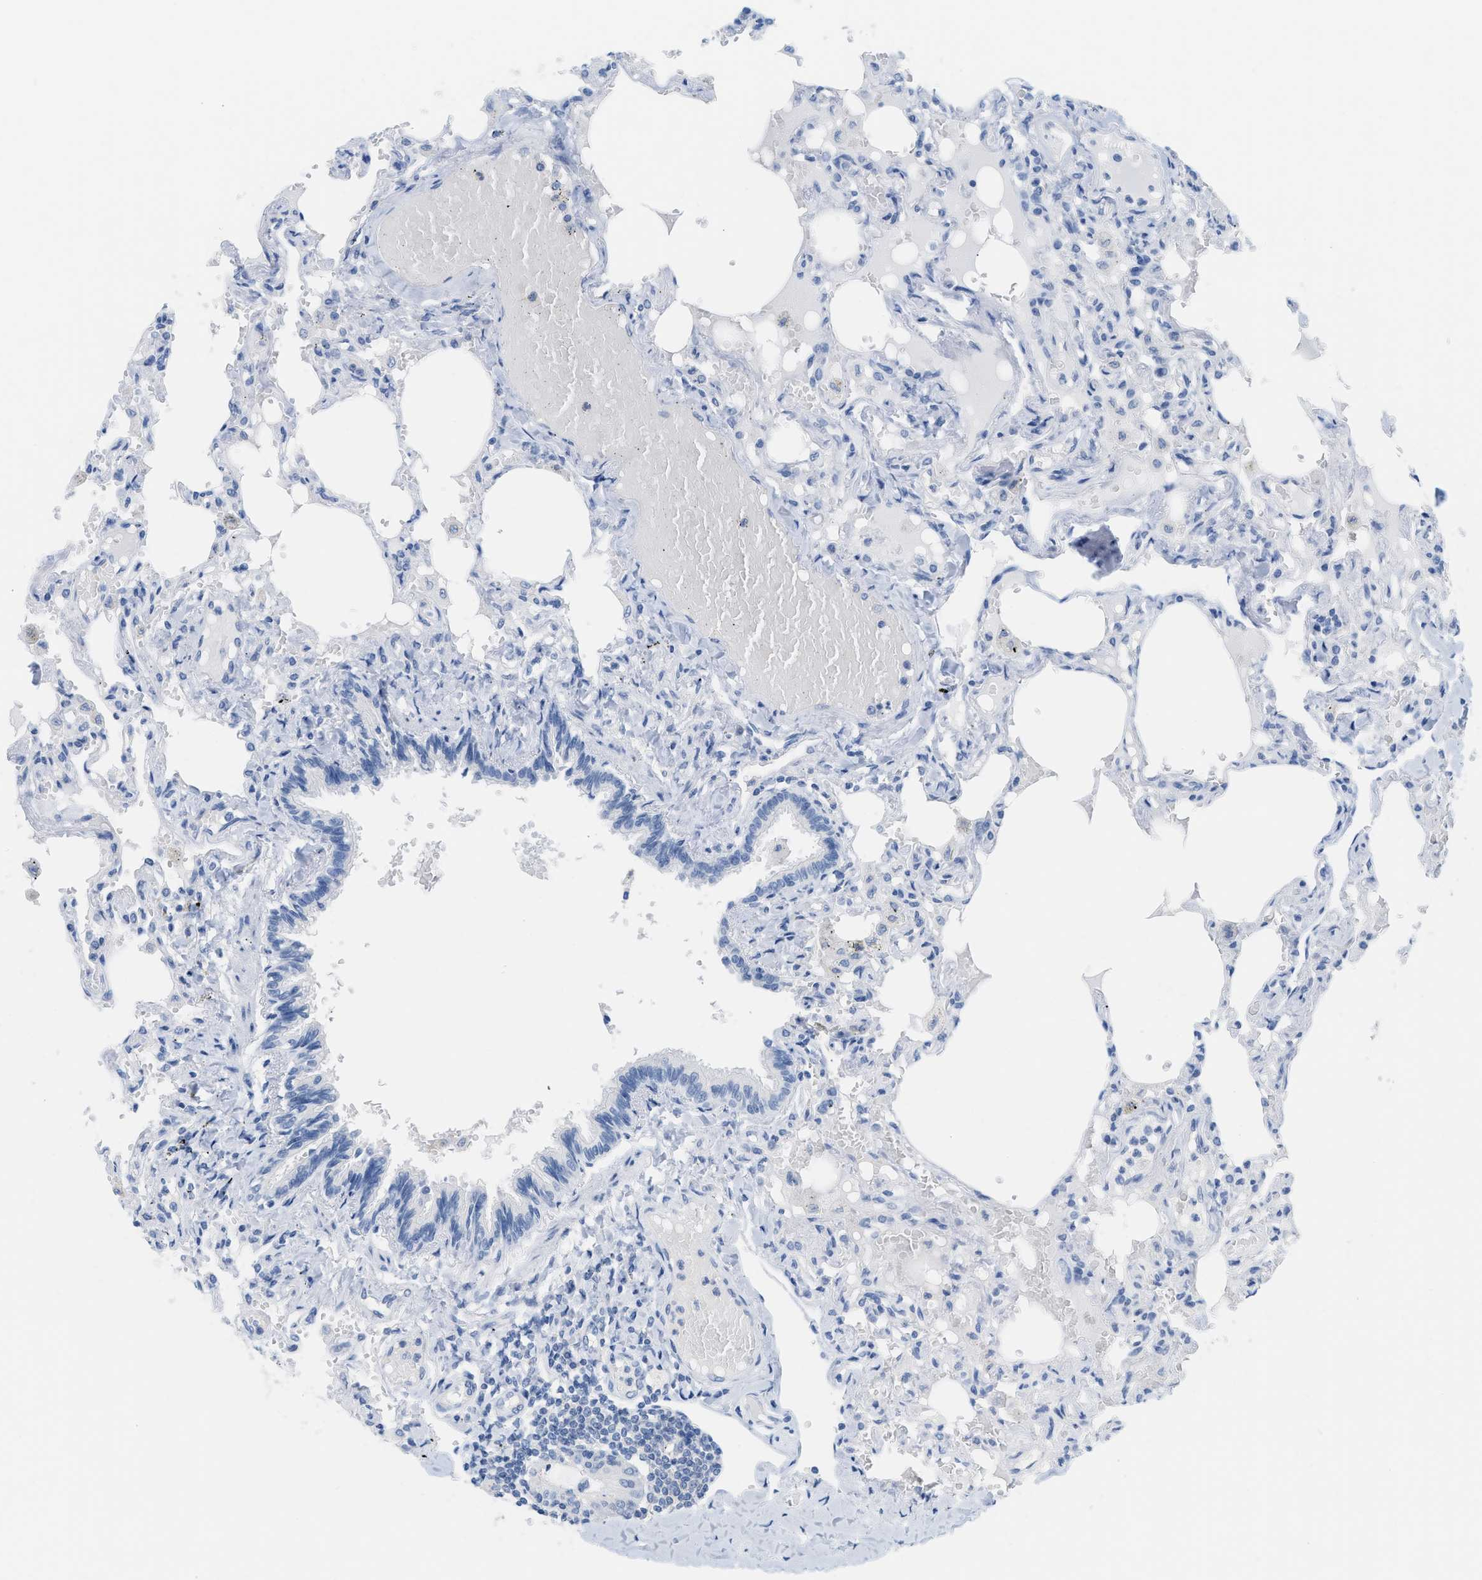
{"staining": {"intensity": "negative", "quantity": "none", "location": "none"}, "tissue": "lung", "cell_type": "Alveolar cells", "image_type": "normal", "snomed": [{"axis": "morphology", "description": "Normal tissue, NOS"}, {"axis": "topography", "description": "Lung"}], "caption": "DAB immunohistochemical staining of benign lung displays no significant staining in alveolar cells.", "gene": "PAPPA", "patient": {"sex": "male", "age": 21}}